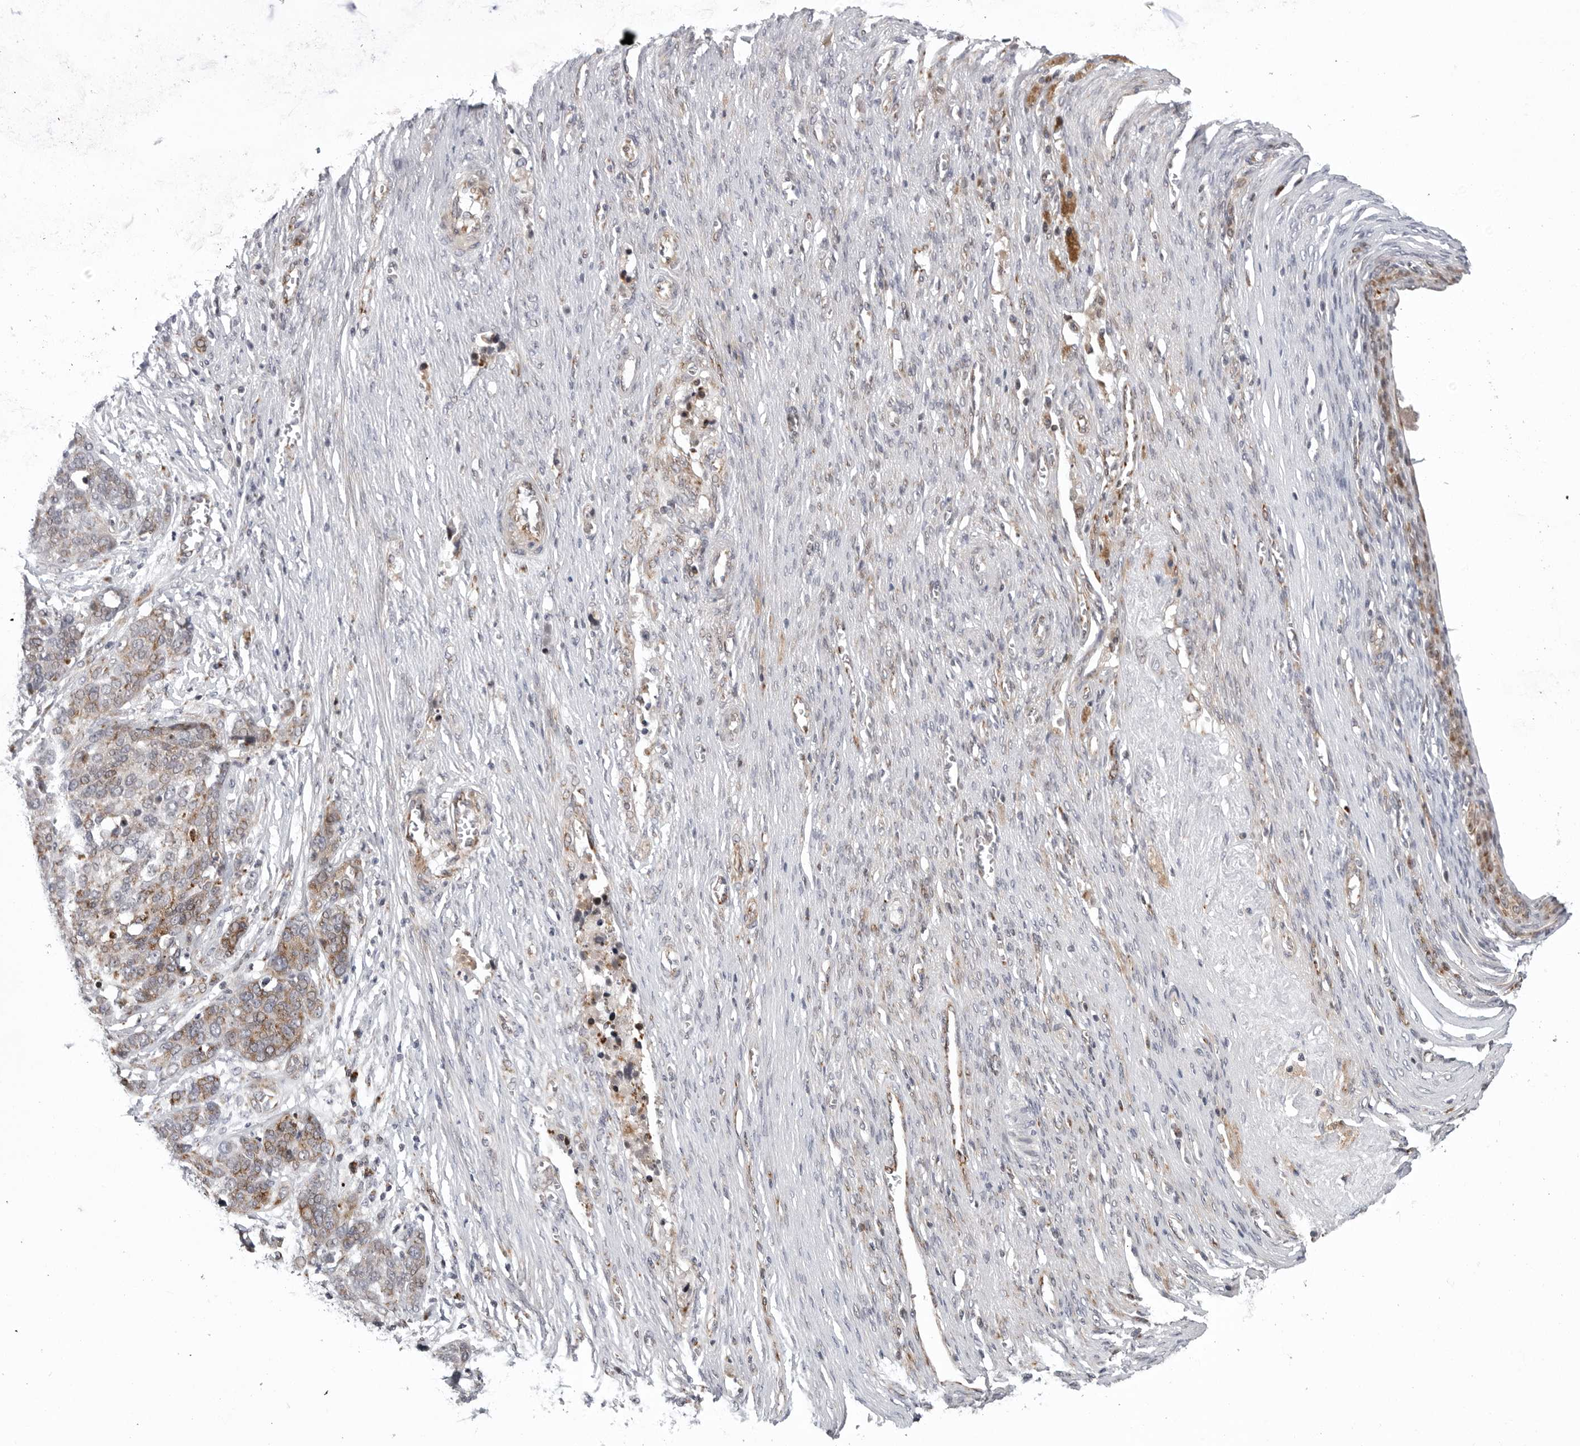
{"staining": {"intensity": "weak", "quantity": ">75%", "location": "cytoplasmic/membranous"}, "tissue": "ovarian cancer", "cell_type": "Tumor cells", "image_type": "cancer", "snomed": [{"axis": "morphology", "description": "Cystadenocarcinoma, serous, NOS"}, {"axis": "topography", "description": "Ovary"}], "caption": "Immunohistochemical staining of ovarian cancer demonstrates low levels of weak cytoplasmic/membranous protein positivity in about >75% of tumor cells.", "gene": "CDK20", "patient": {"sex": "female", "age": 44}}